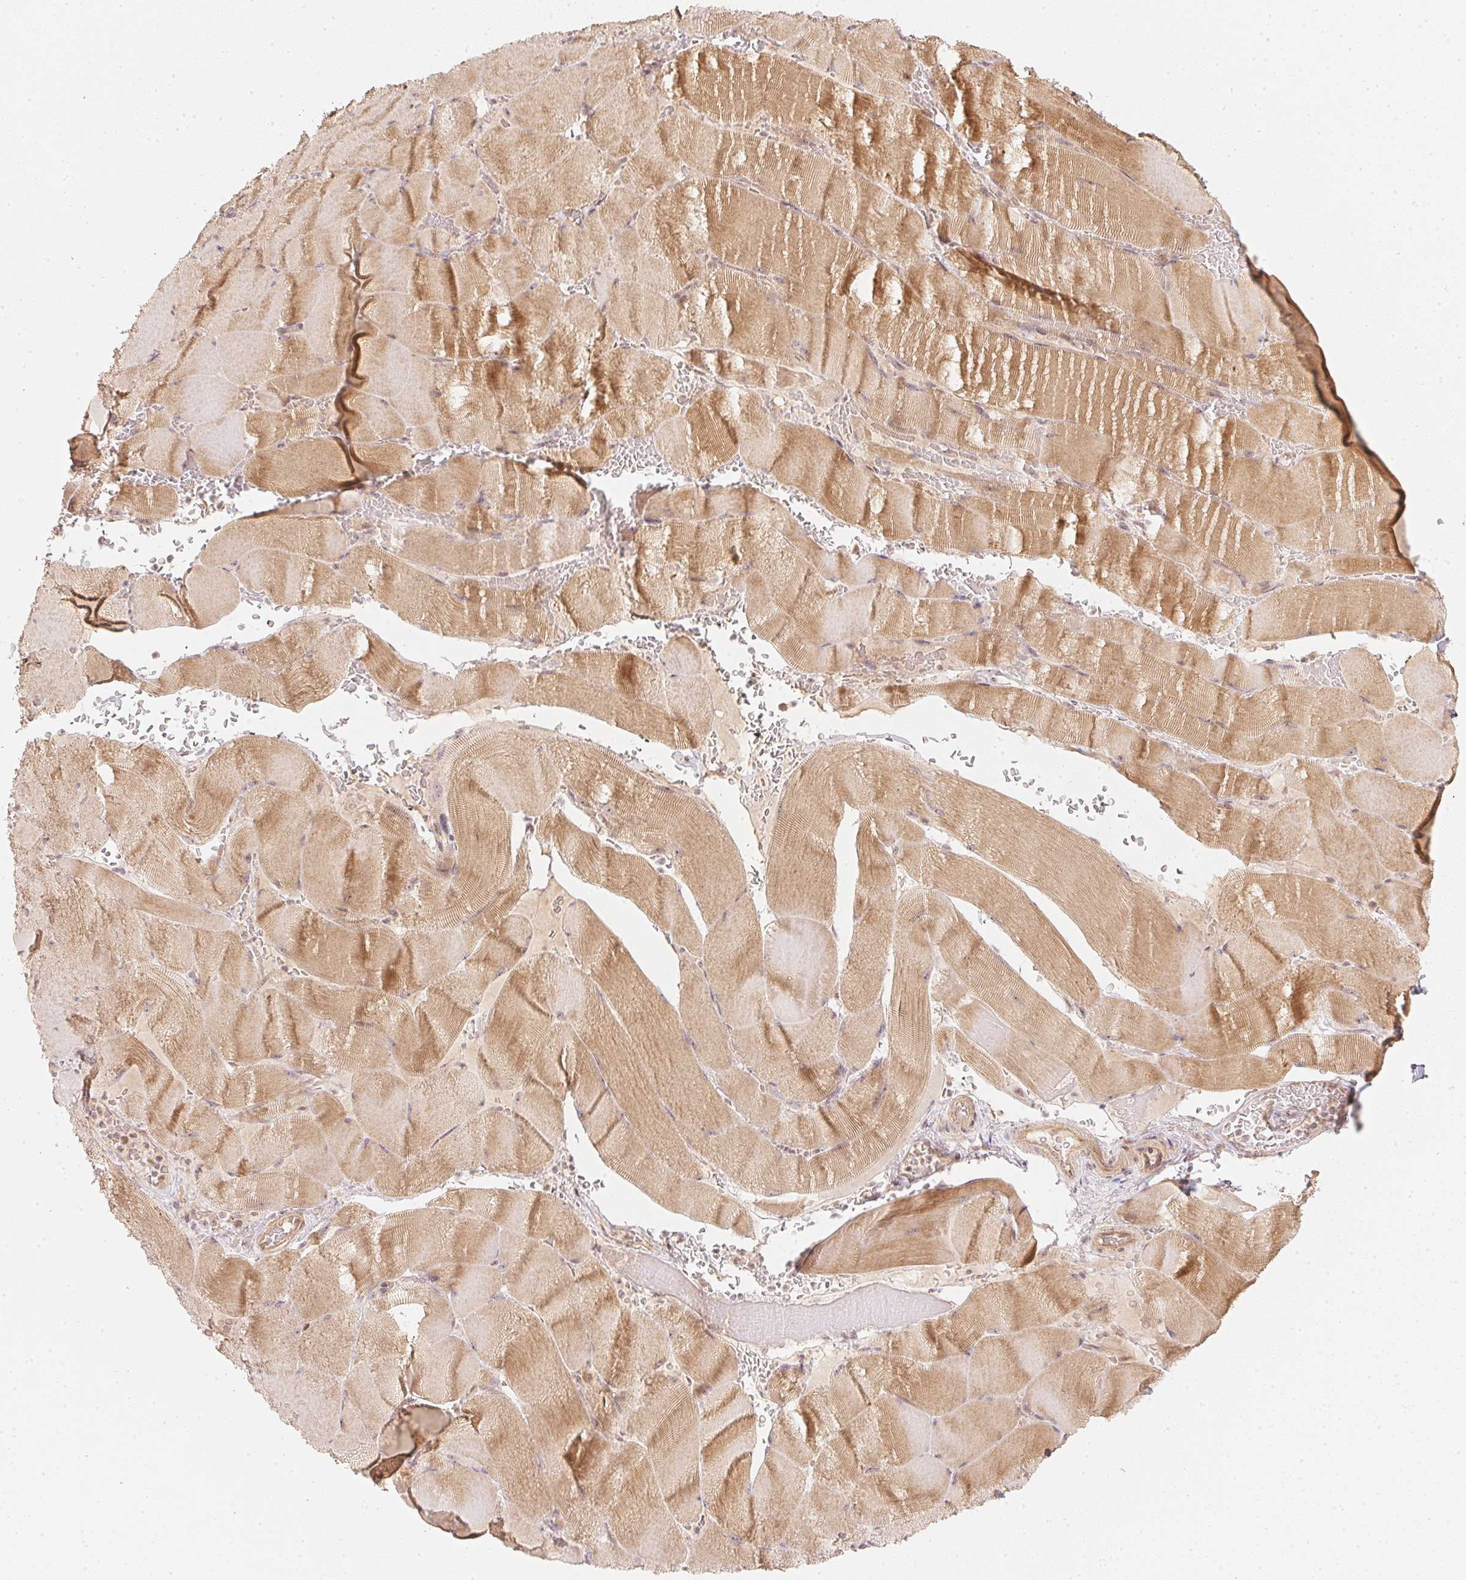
{"staining": {"intensity": "moderate", "quantity": "25%-75%", "location": "cytoplasmic/membranous"}, "tissue": "skeletal muscle", "cell_type": "Myocytes", "image_type": "normal", "snomed": [{"axis": "morphology", "description": "Normal tissue, NOS"}, {"axis": "topography", "description": "Skeletal muscle"}], "caption": "A histopathology image of human skeletal muscle stained for a protein shows moderate cytoplasmic/membranous brown staining in myocytes. (Stains: DAB in brown, nuclei in blue, Microscopy: brightfield microscopy at high magnification).", "gene": "WDR54", "patient": {"sex": "male", "age": 56}}